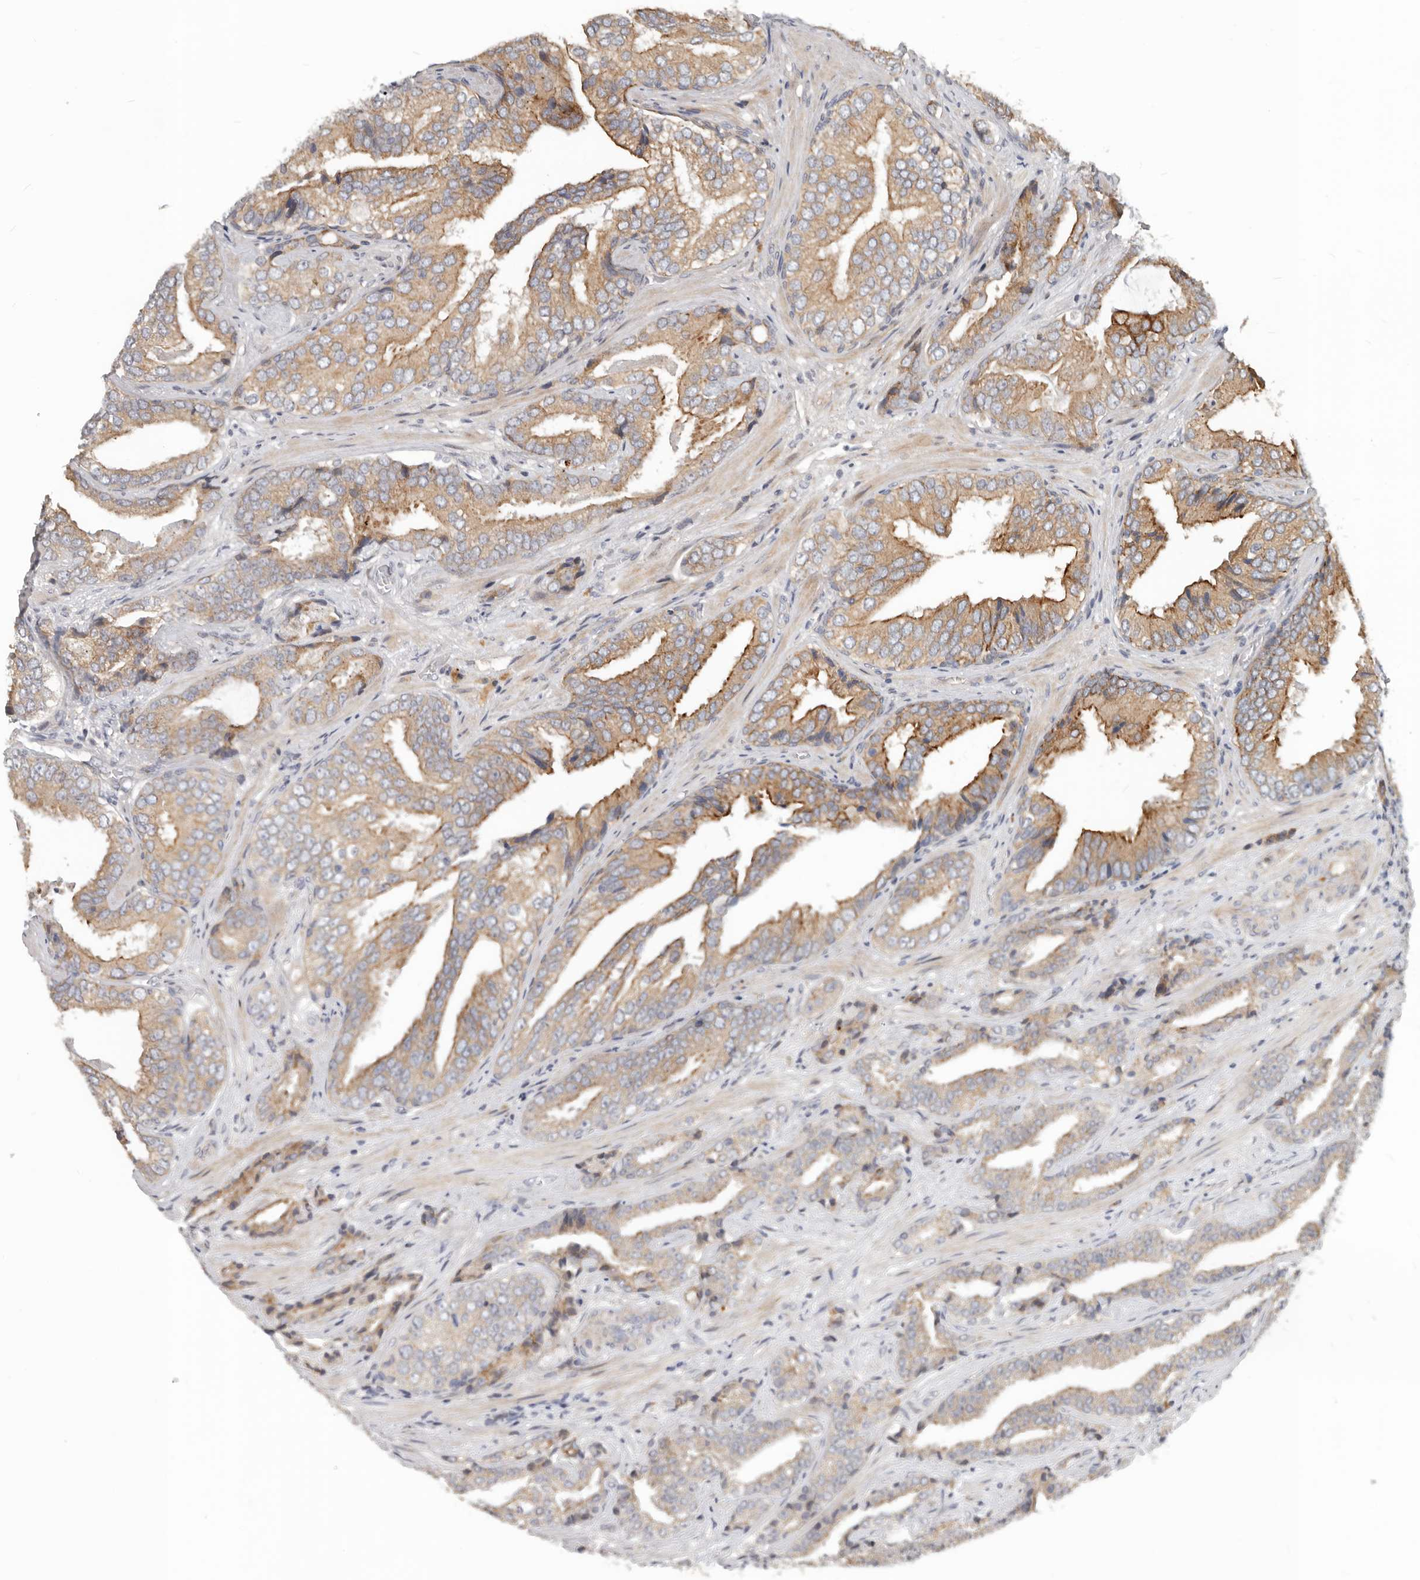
{"staining": {"intensity": "moderate", "quantity": ">75%", "location": "cytoplasmic/membranous"}, "tissue": "prostate cancer", "cell_type": "Tumor cells", "image_type": "cancer", "snomed": [{"axis": "morphology", "description": "Adenocarcinoma, Low grade"}, {"axis": "topography", "description": "Prostate"}], "caption": "An image showing moderate cytoplasmic/membranous staining in approximately >75% of tumor cells in prostate adenocarcinoma (low-grade), as visualized by brown immunohistochemical staining.", "gene": "NPY4R", "patient": {"sex": "male", "age": 67}}